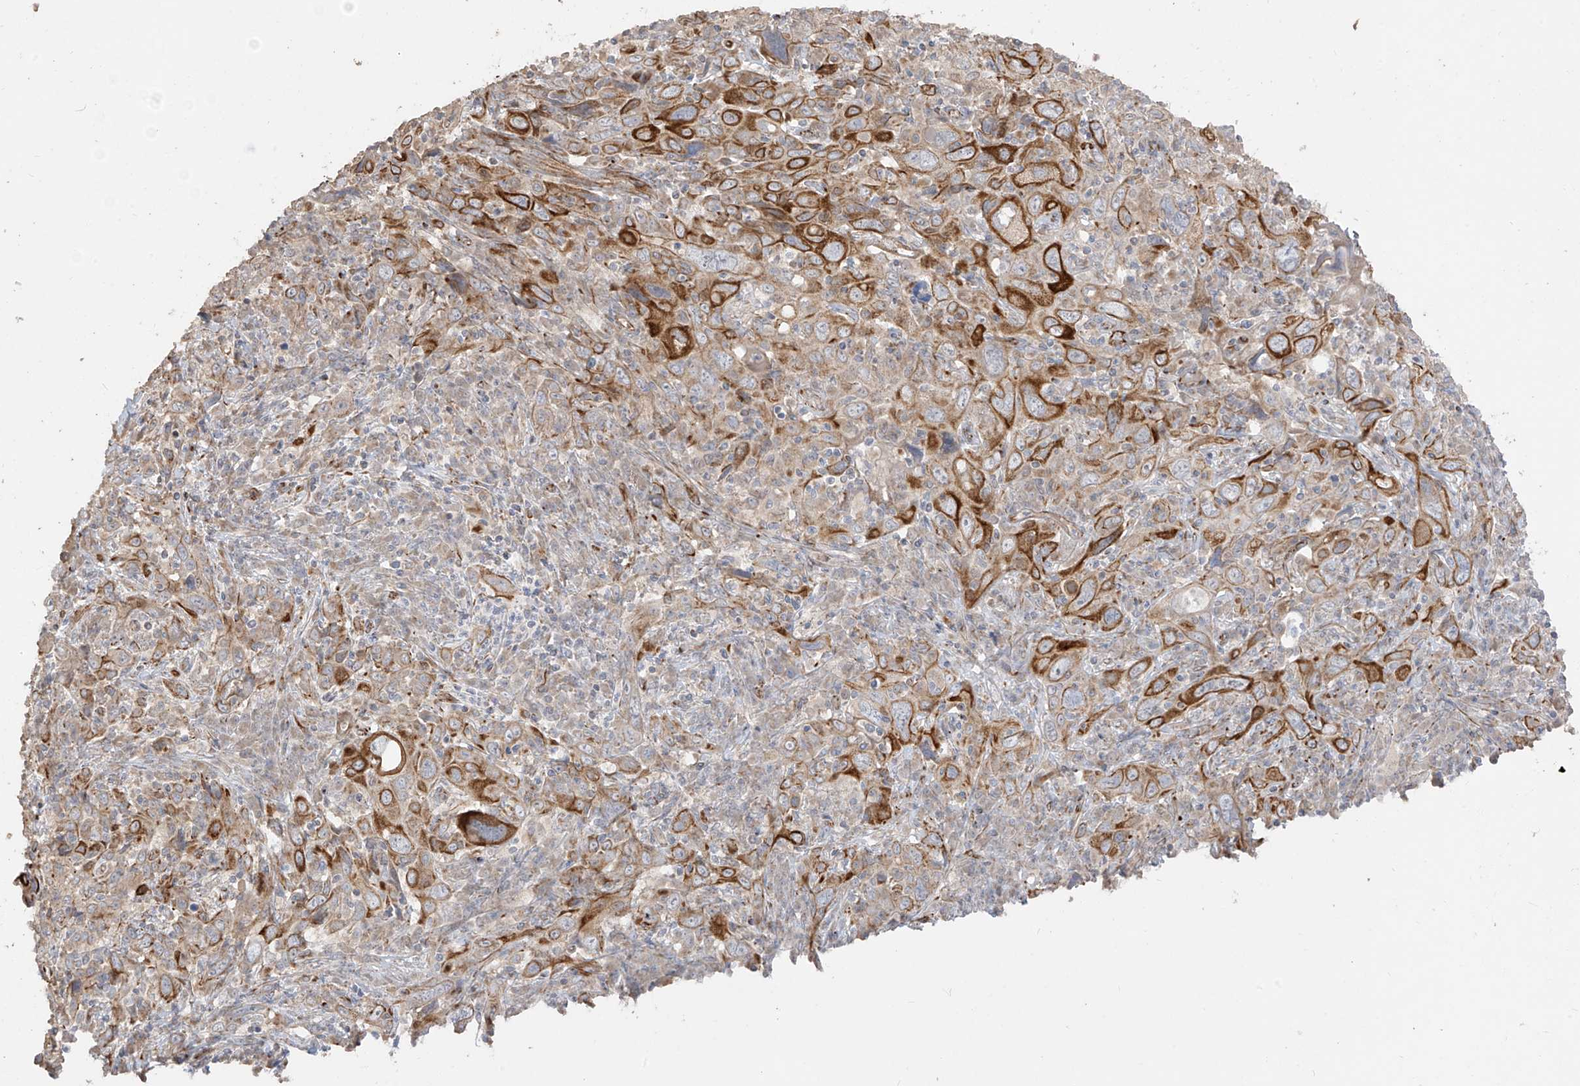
{"staining": {"intensity": "moderate", "quantity": "25%-75%", "location": "cytoplasmic/membranous"}, "tissue": "cervical cancer", "cell_type": "Tumor cells", "image_type": "cancer", "snomed": [{"axis": "morphology", "description": "Squamous cell carcinoma, NOS"}, {"axis": "topography", "description": "Cervix"}], "caption": "The histopathology image reveals staining of cervical cancer (squamous cell carcinoma), revealing moderate cytoplasmic/membranous protein staining (brown color) within tumor cells.", "gene": "DCDC2", "patient": {"sex": "female", "age": 46}}